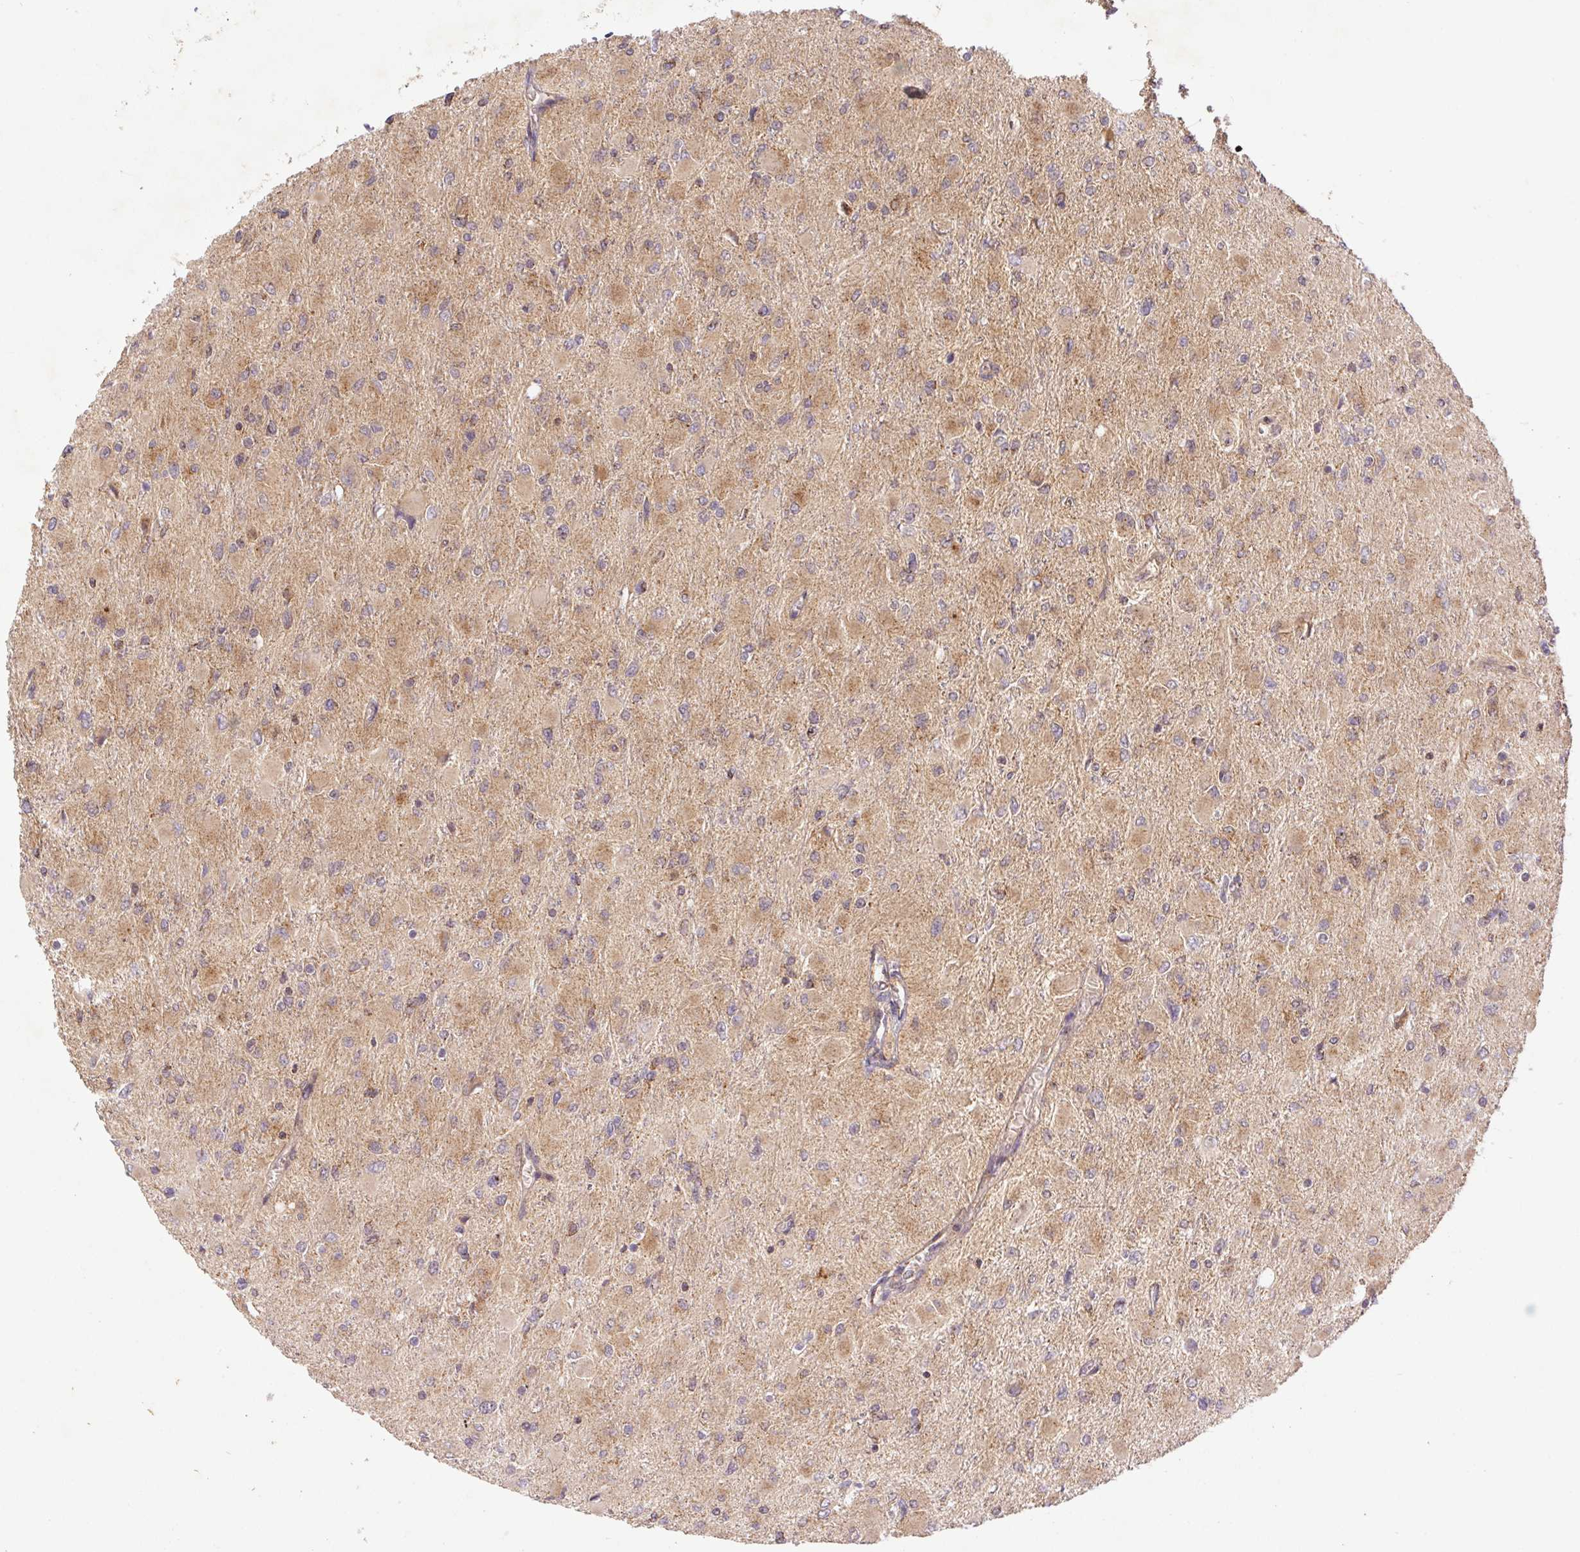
{"staining": {"intensity": "moderate", "quantity": ">75%", "location": "cytoplasmic/membranous"}, "tissue": "glioma", "cell_type": "Tumor cells", "image_type": "cancer", "snomed": [{"axis": "morphology", "description": "Glioma, malignant, High grade"}, {"axis": "topography", "description": "Cerebral cortex"}], "caption": "Immunohistochemical staining of human malignant glioma (high-grade) shows medium levels of moderate cytoplasmic/membranous protein staining in about >75% of tumor cells.", "gene": "MTHFD1", "patient": {"sex": "female", "age": 36}}